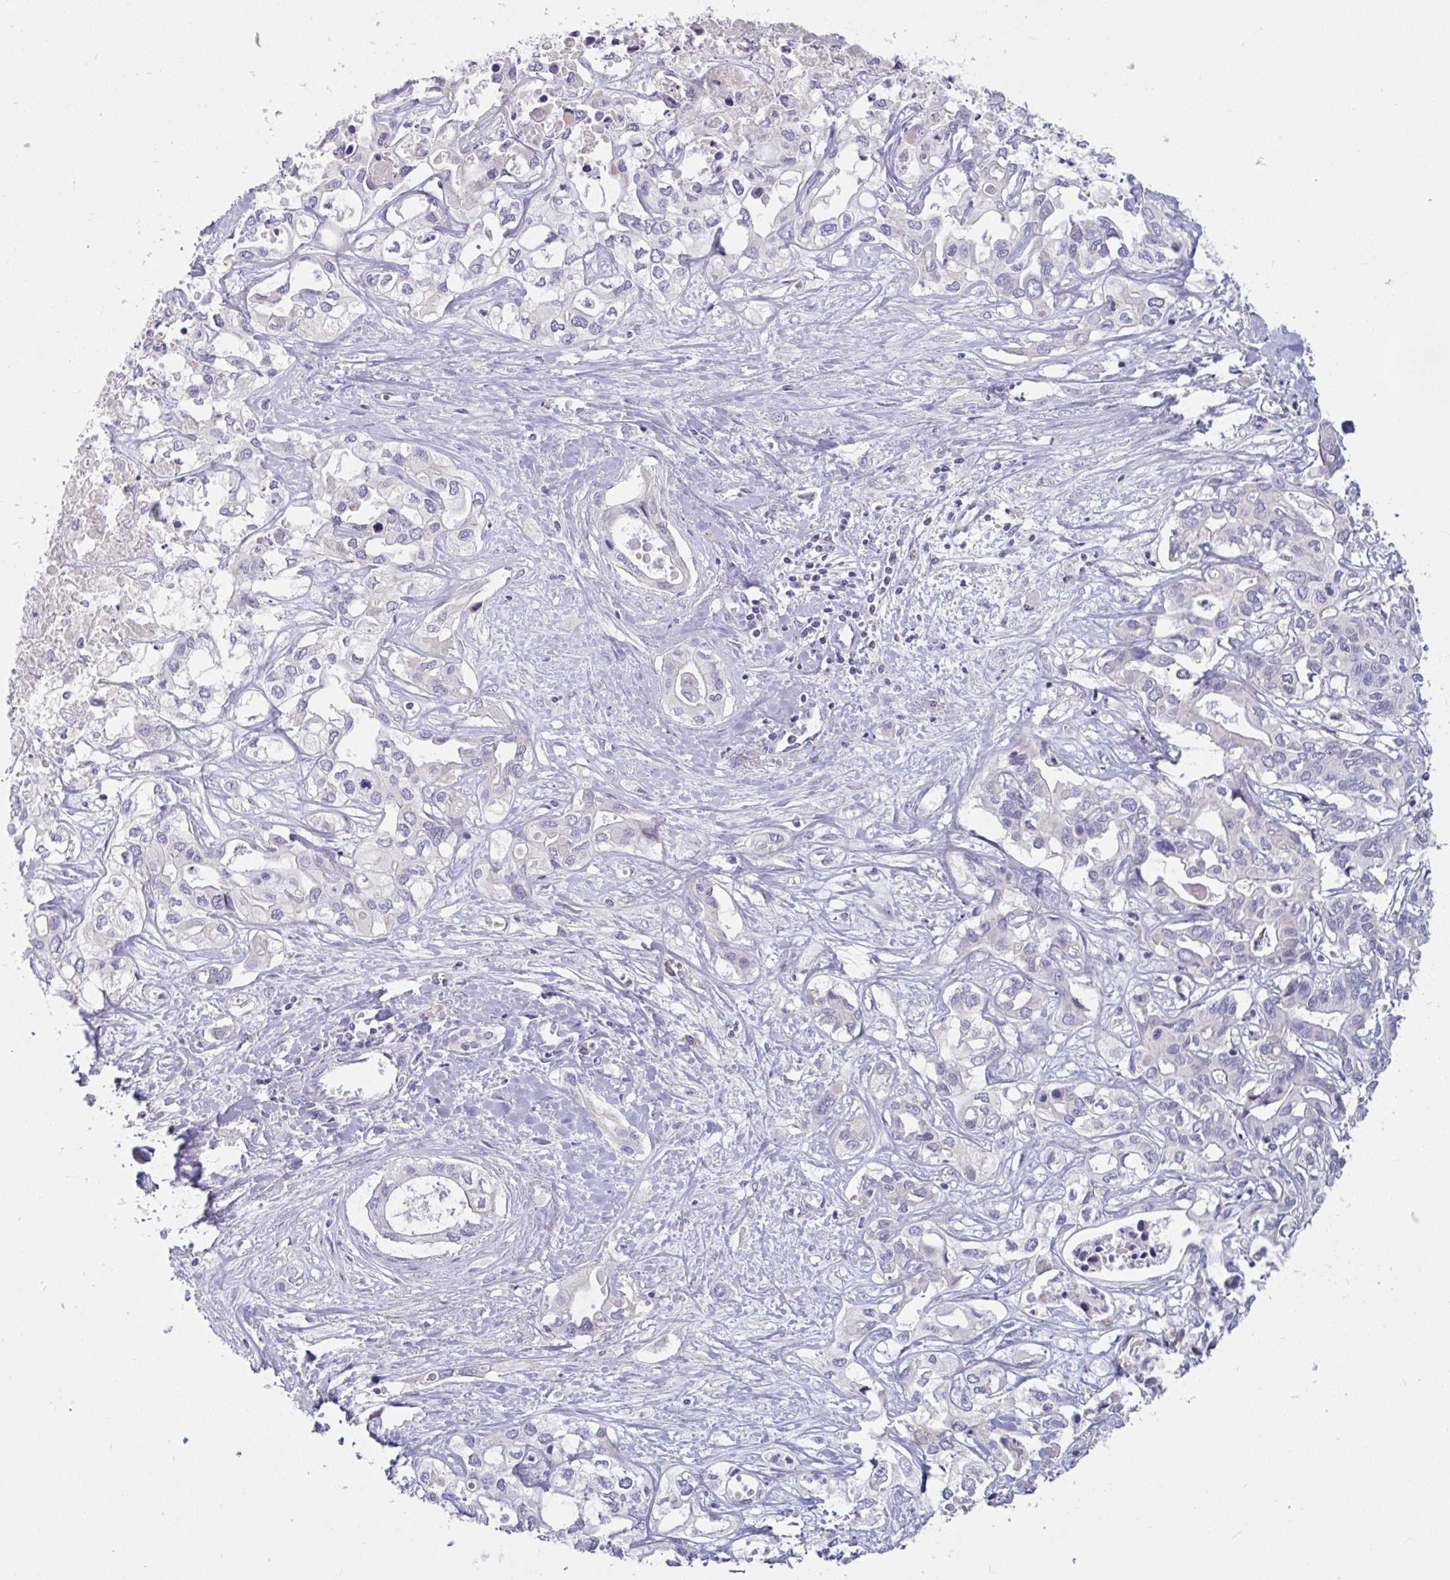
{"staining": {"intensity": "negative", "quantity": "none", "location": "none"}, "tissue": "liver cancer", "cell_type": "Tumor cells", "image_type": "cancer", "snomed": [{"axis": "morphology", "description": "Cholangiocarcinoma"}, {"axis": "topography", "description": "Liver"}], "caption": "An image of liver cancer (cholangiocarcinoma) stained for a protein demonstrates no brown staining in tumor cells.", "gene": "MYC", "patient": {"sex": "female", "age": 64}}